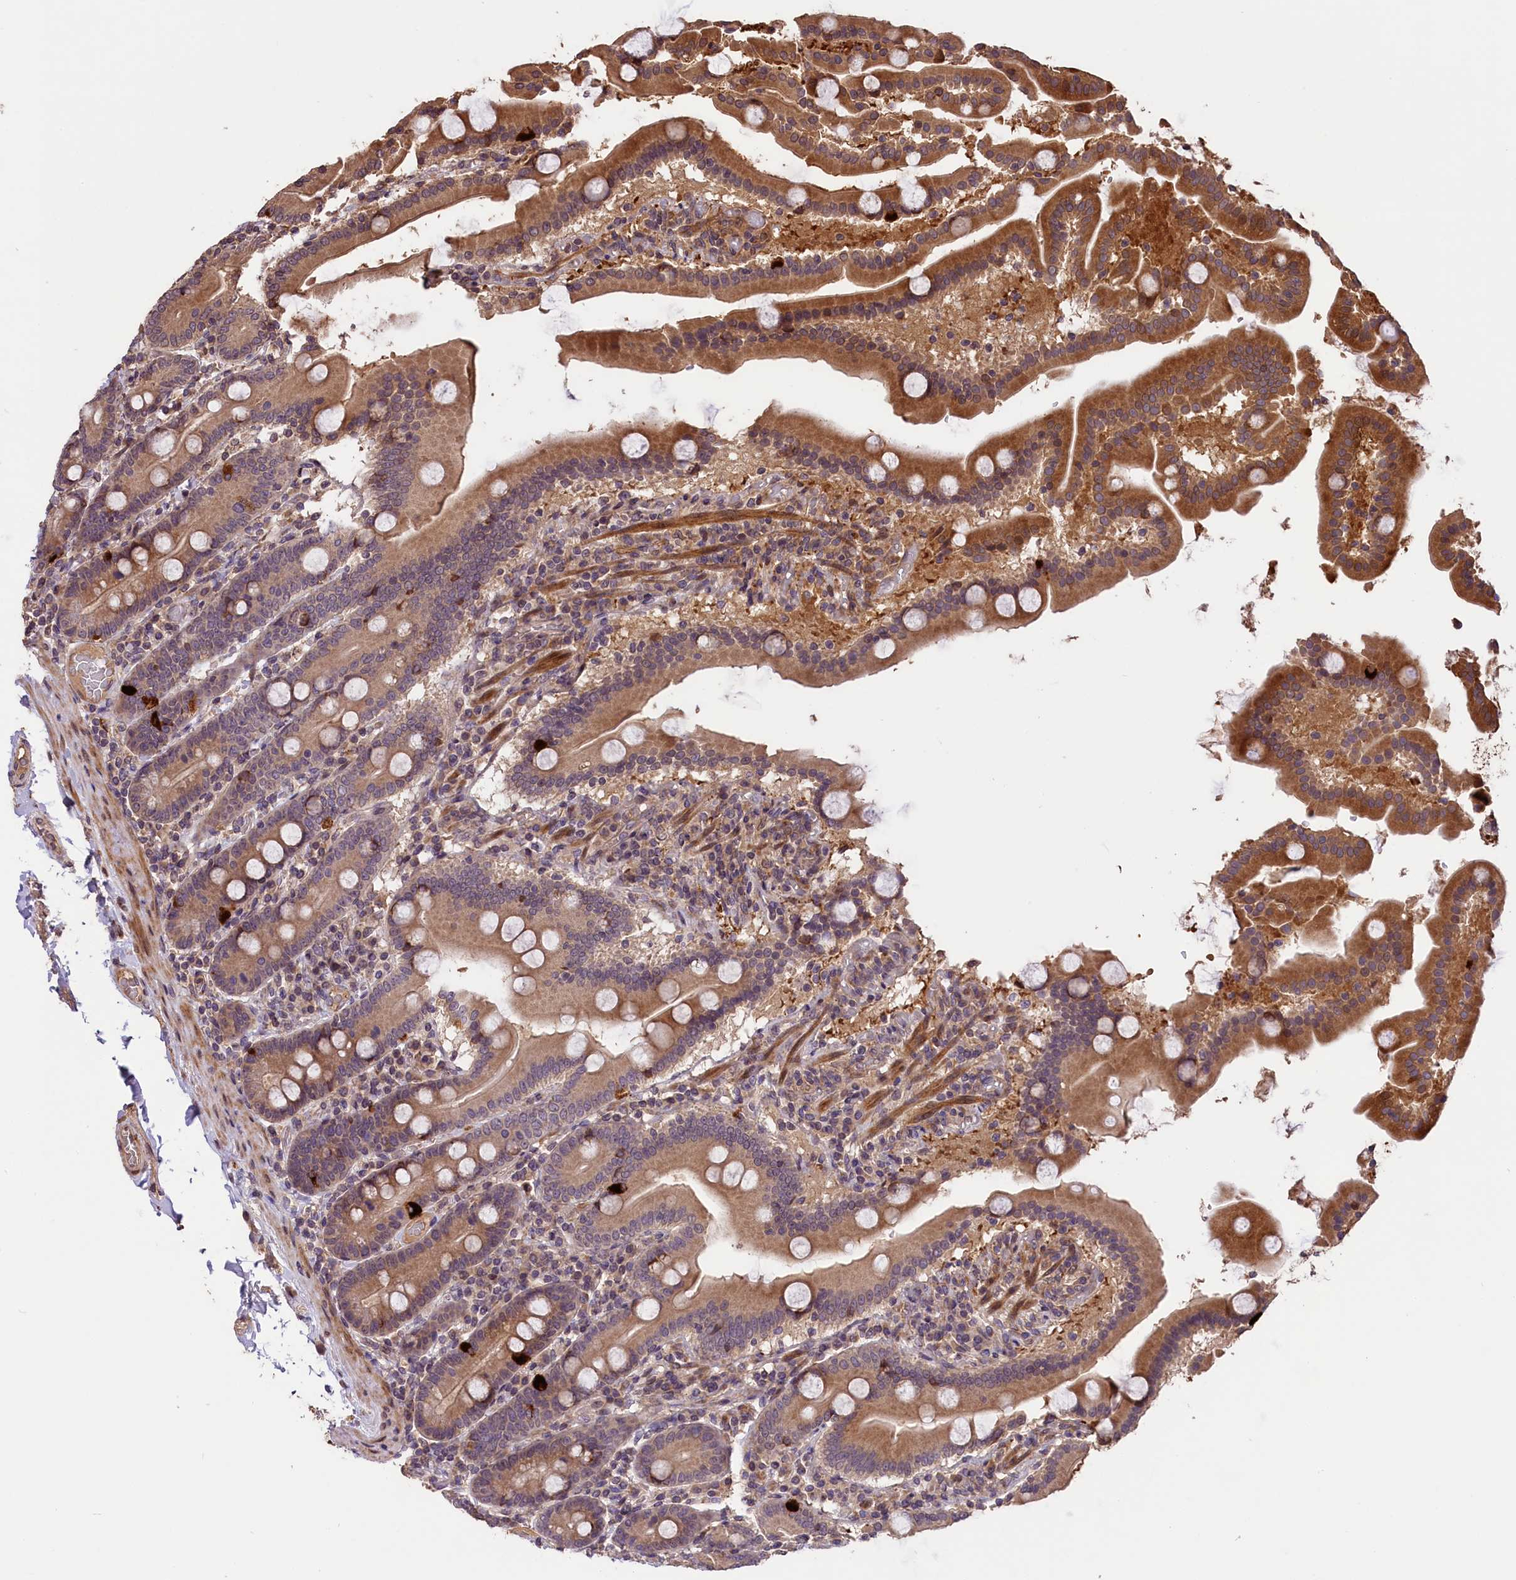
{"staining": {"intensity": "moderate", "quantity": ">75%", "location": "cytoplasmic/membranous"}, "tissue": "duodenum", "cell_type": "Glandular cells", "image_type": "normal", "snomed": [{"axis": "morphology", "description": "Normal tissue, NOS"}, {"axis": "topography", "description": "Duodenum"}], "caption": "An immunohistochemistry (IHC) micrograph of normal tissue is shown. Protein staining in brown shows moderate cytoplasmic/membranous positivity in duodenum within glandular cells. Using DAB (3,3'-diaminobenzidine) (brown) and hematoxylin (blue) stains, captured at high magnification using brightfield microscopy.", "gene": "DNAJB9", "patient": {"sex": "male", "age": 55}}